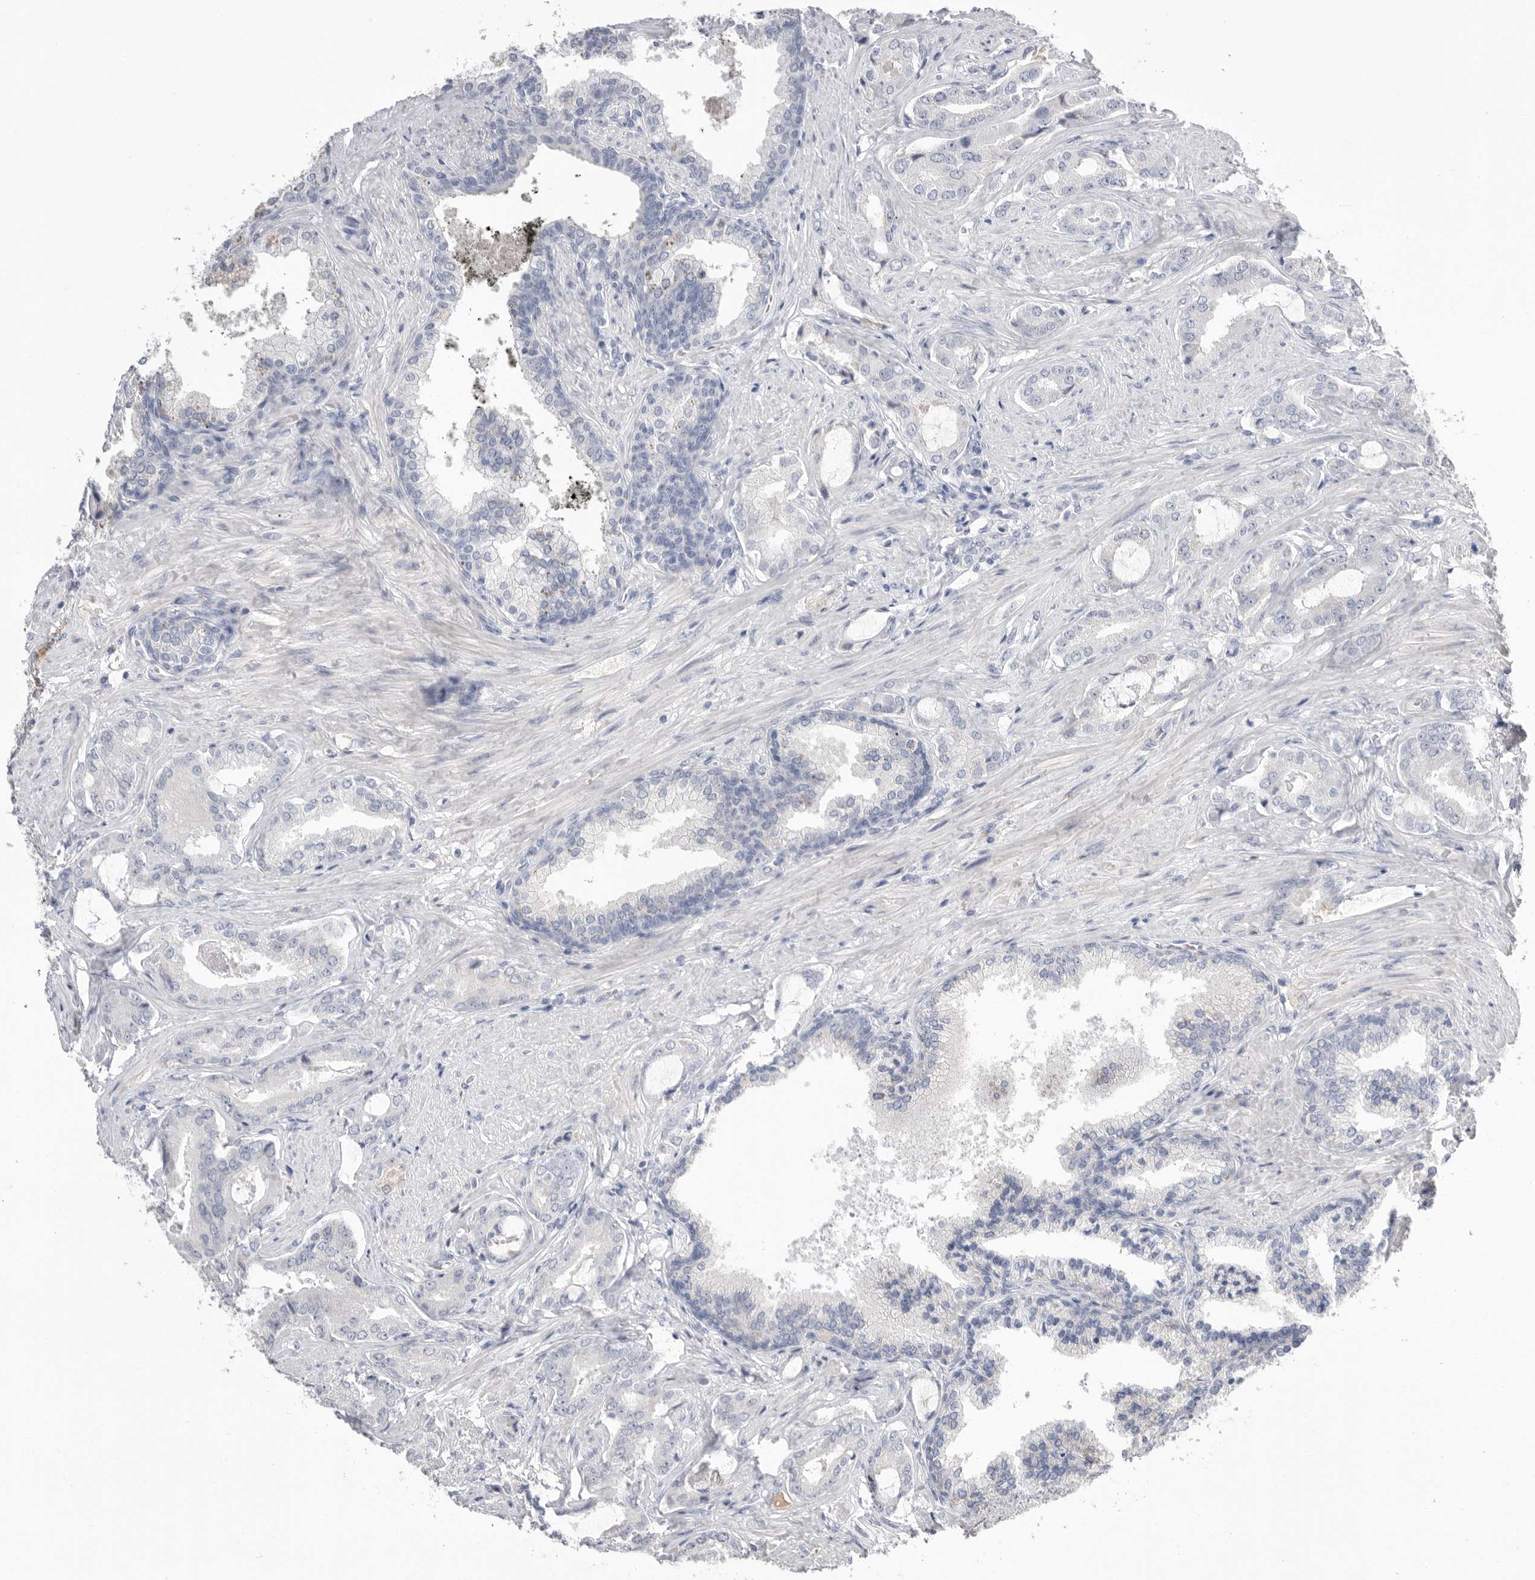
{"staining": {"intensity": "negative", "quantity": "none", "location": "none"}, "tissue": "prostate cancer", "cell_type": "Tumor cells", "image_type": "cancer", "snomed": [{"axis": "morphology", "description": "Adenocarcinoma, Low grade"}, {"axis": "topography", "description": "Prostate"}], "caption": "Tumor cells show no significant protein positivity in prostate cancer (low-grade adenocarcinoma).", "gene": "APOA2", "patient": {"sex": "male", "age": 71}}